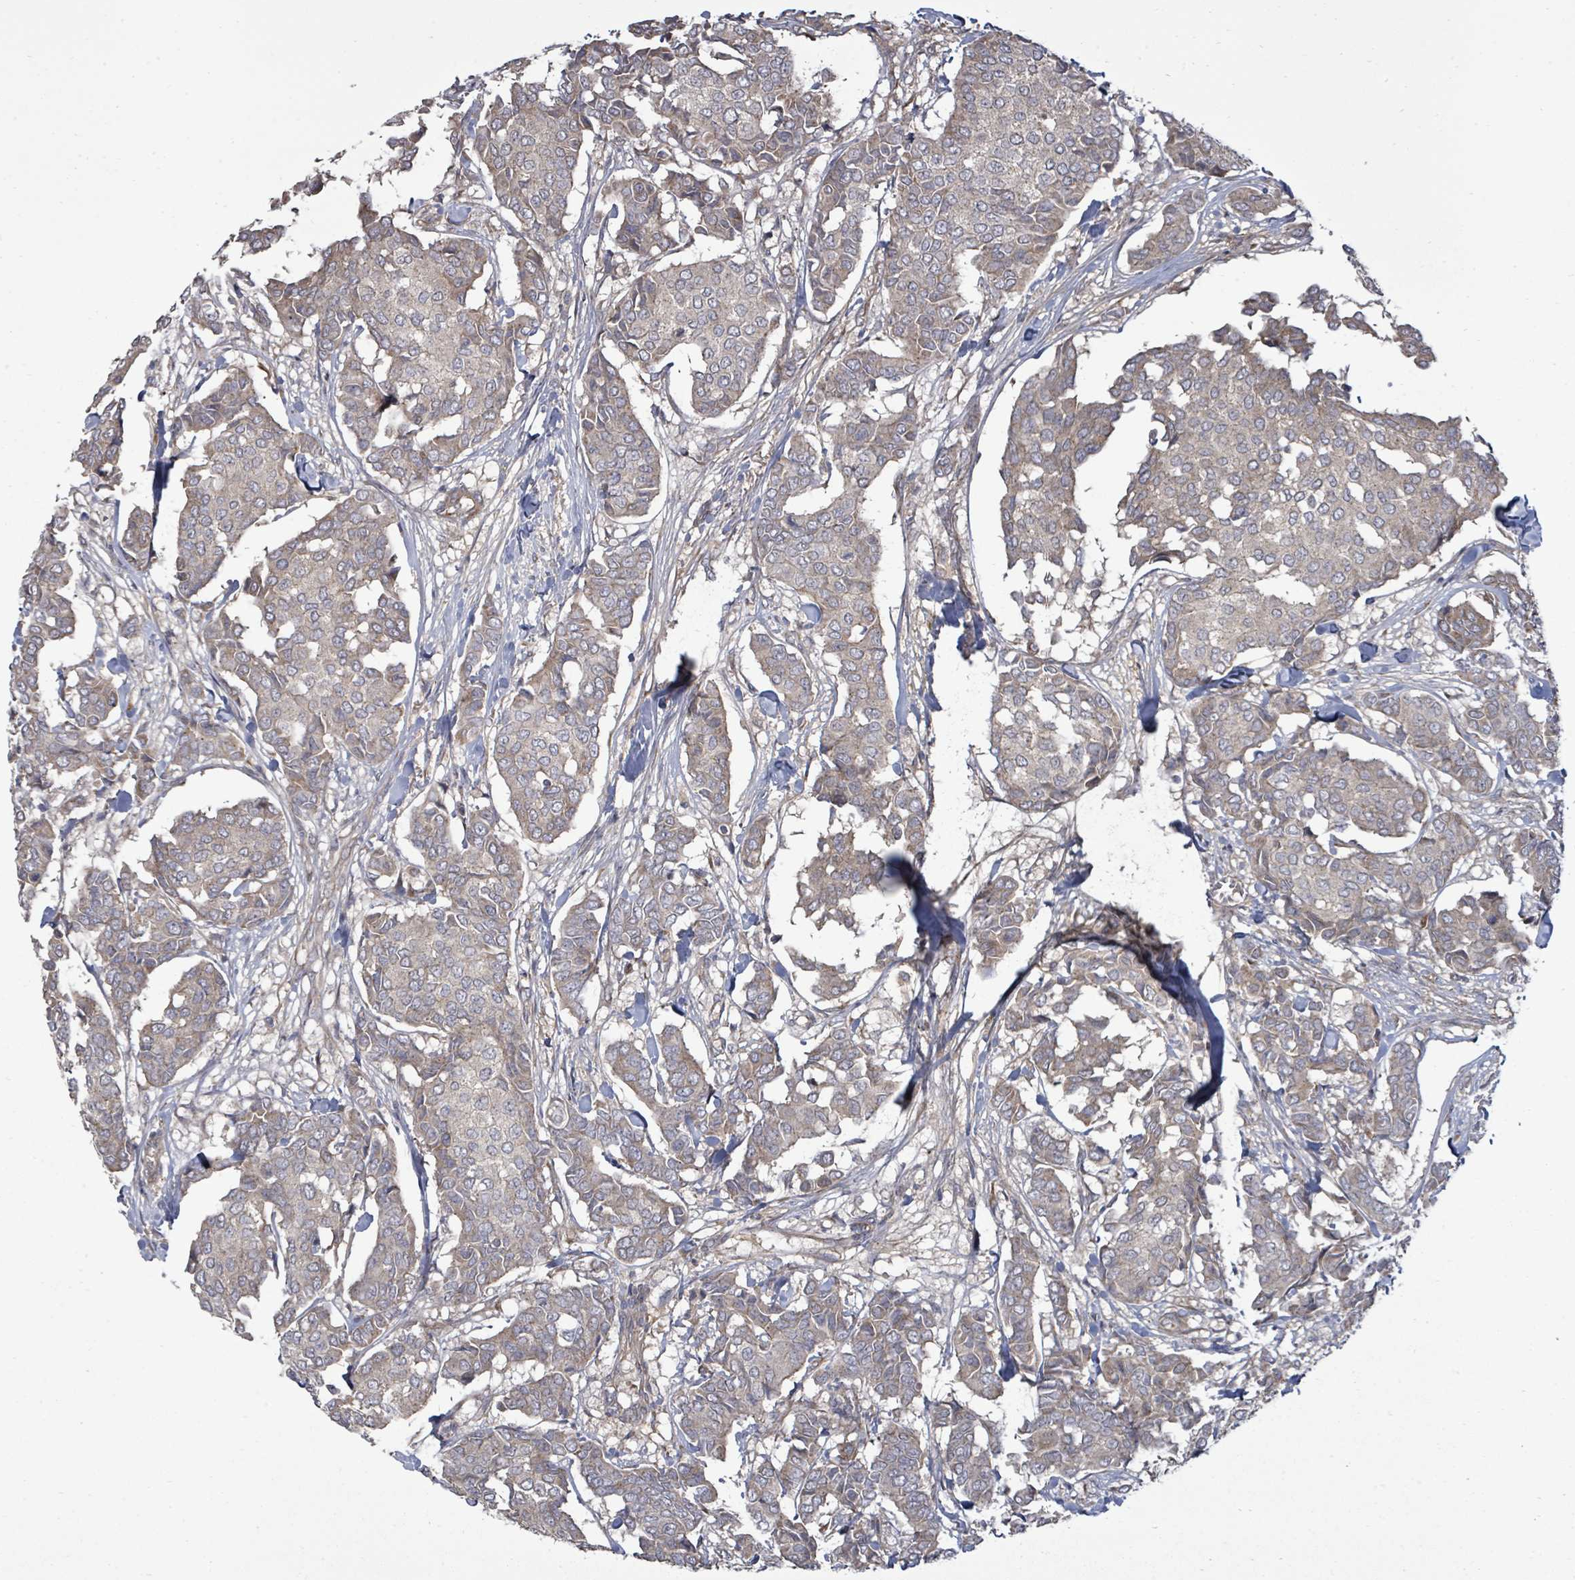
{"staining": {"intensity": "weak", "quantity": "25%-75%", "location": "cytoplasmic/membranous"}, "tissue": "breast cancer", "cell_type": "Tumor cells", "image_type": "cancer", "snomed": [{"axis": "morphology", "description": "Duct carcinoma"}, {"axis": "topography", "description": "Breast"}], "caption": "Immunohistochemistry staining of invasive ductal carcinoma (breast), which displays low levels of weak cytoplasmic/membranous positivity in approximately 25%-75% of tumor cells indicating weak cytoplasmic/membranous protein positivity. The staining was performed using DAB (brown) for protein detection and nuclei were counterstained in hematoxylin (blue).", "gene": "KRTAP27-1", "patient": {"sex": "female", "age": 75}}